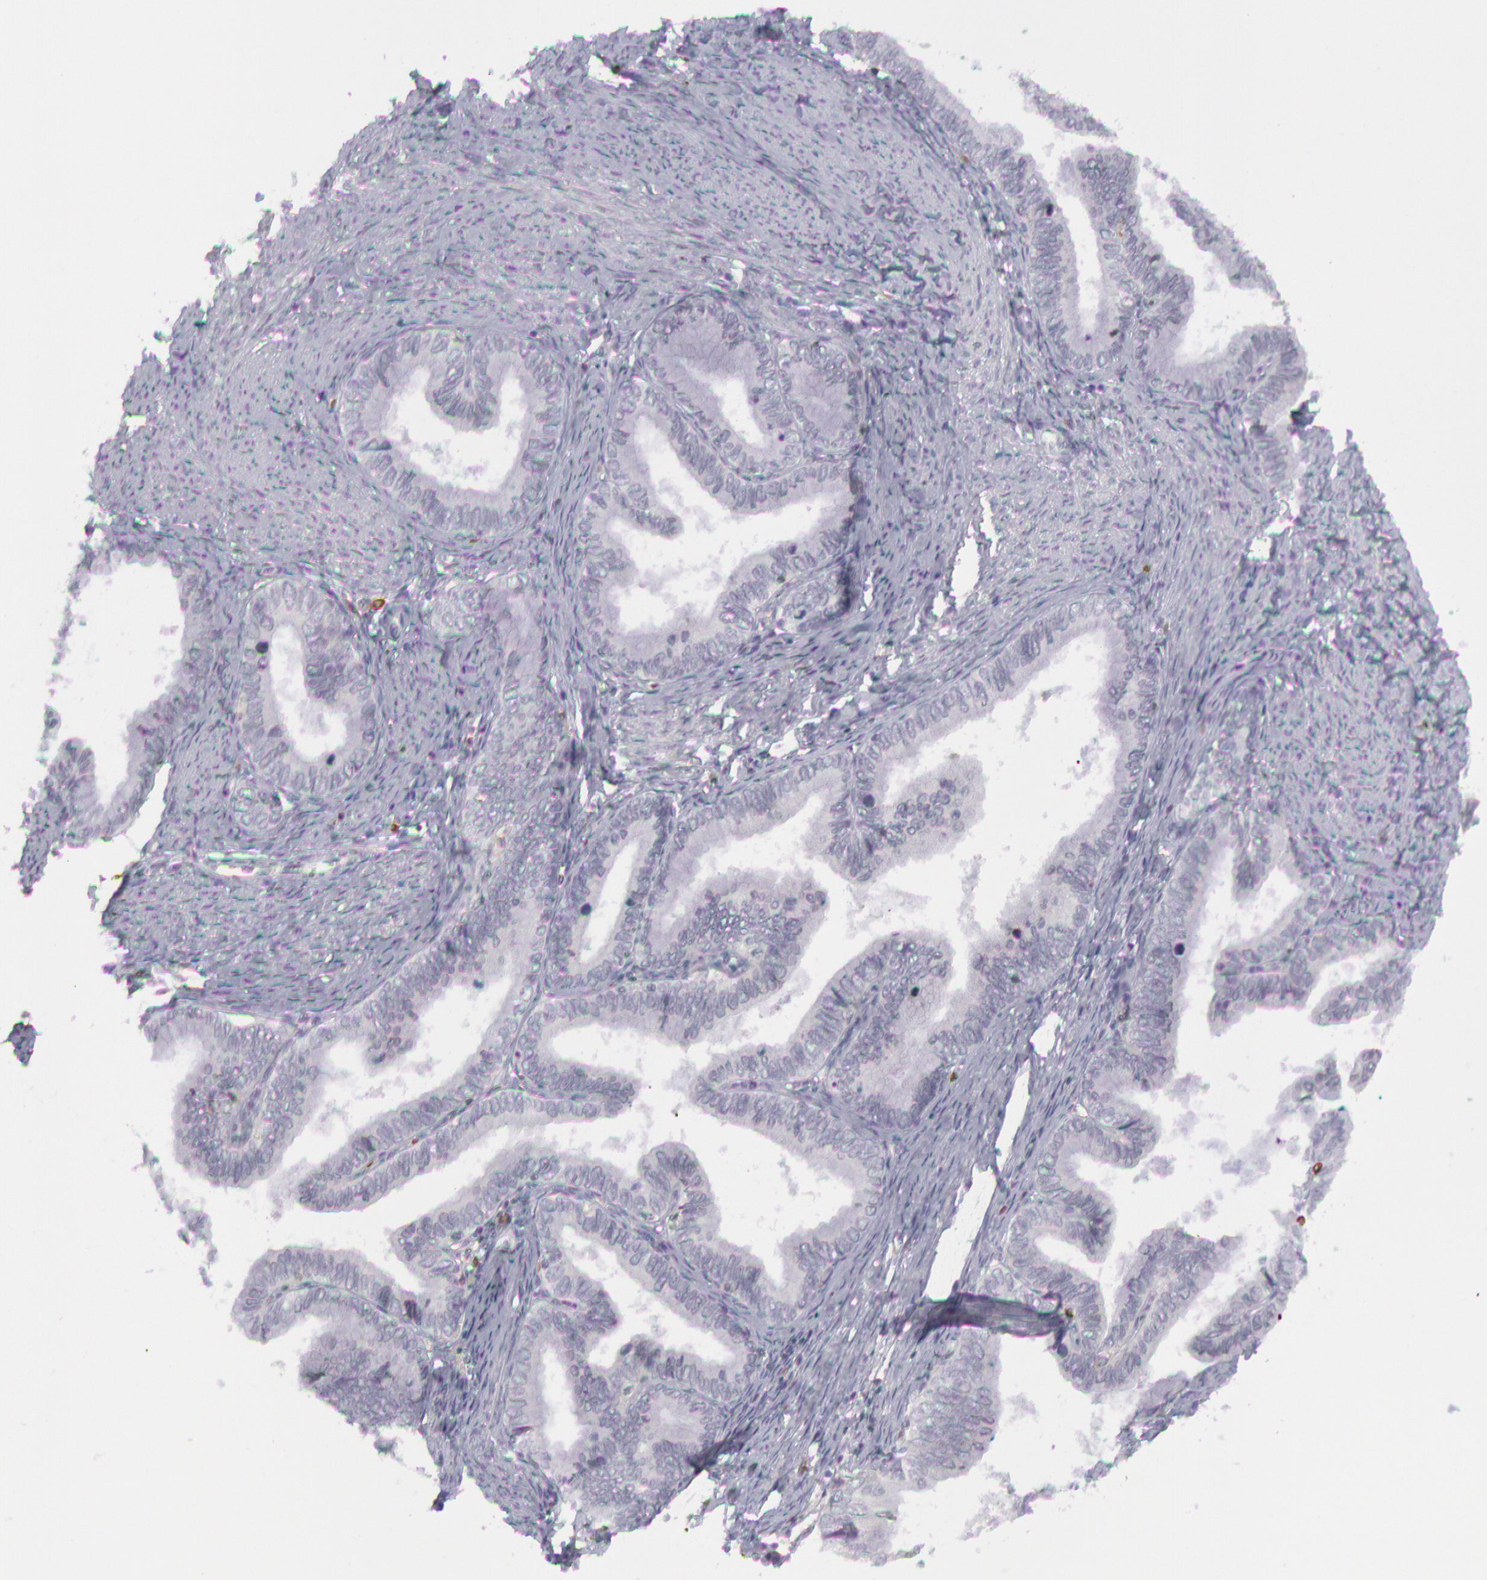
{"staining": {"intensity": "negative", "quantity": "none", "location": "none"}, "tissue": "cervical cancer", "cell_type": "Tumor cells", "image_type": "cancer", "snomed": [{"axis": "morphology", "description": "Adenocarcinoma, NOS"}, {"axis": "topography", "description": "Cervix"}], "caption": "Histopathology image shows no protein staining in tumor cells of cervical cancer tissue. (DAB immunohistochemistry (IHC), high magnification).", "gene": "PTGS2", "patient": {"sex": "female", "age": 49}}